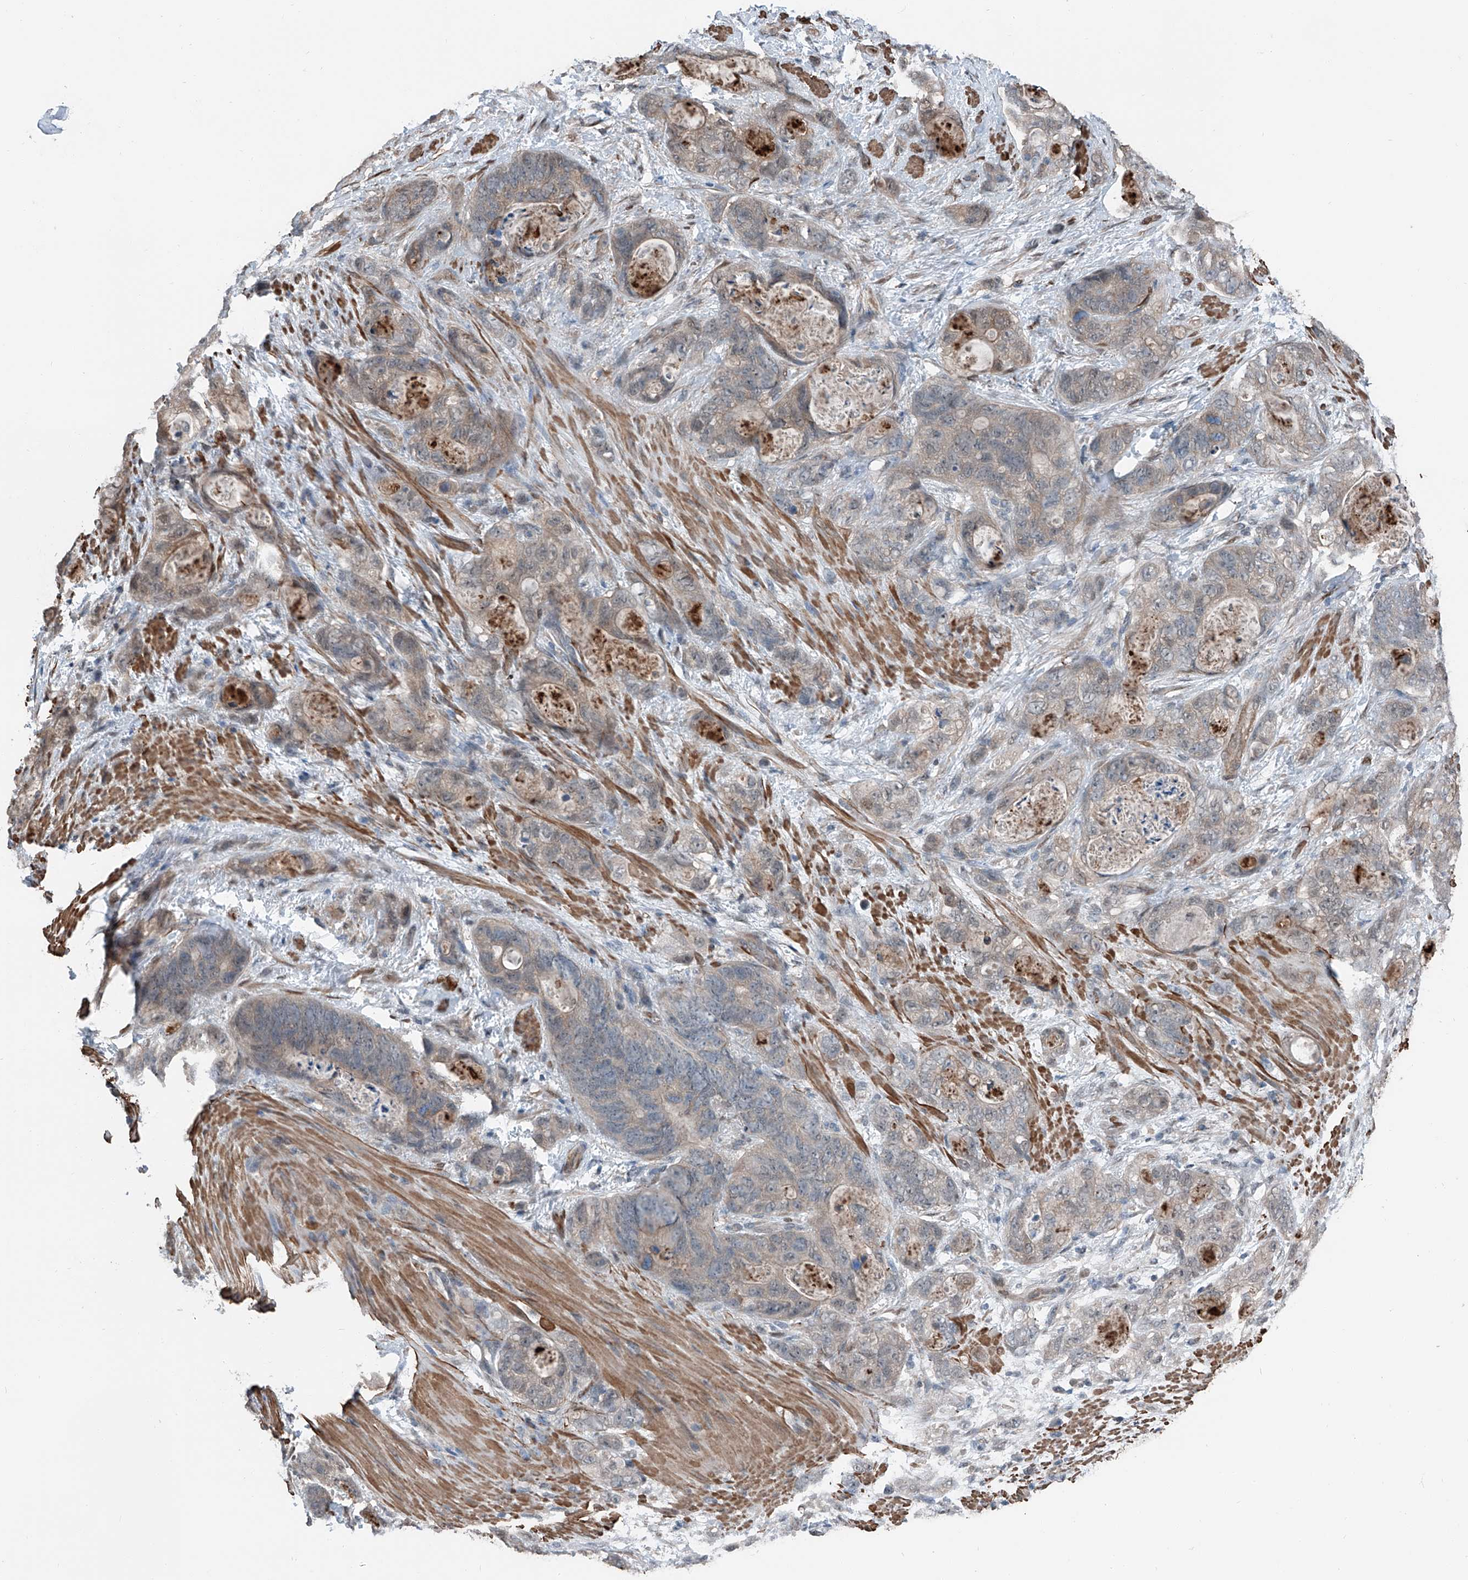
{"staining": {"intensity": "weak", "quantity": ">75%", "location": "cytoplasmic/membranous"}, "tissue": "stomach cancer", "cell_type": "Tumor cells", "image_type": "cancer", "snomed": [{"axis": "morphology", "description": "Normal tissue, NOS"}, {"axis": "morphology", "description": "Adenocarcinoma, NOS"}, {"axis": "topography", "description": "Stomach"}], "caption": "Protein expression by immunohistochemistry reveals weak cytoplasmic/membranous staining in approximately >75% of tumor cells in stomach cancer (adenocarcinoma). The protein is stained brown, and the nuclei are stained in blue (DAB IHC with brightfield microscopy, high magnification).", "gene": "HSPA6", "patient": {"sex": "female", "age": 89}}